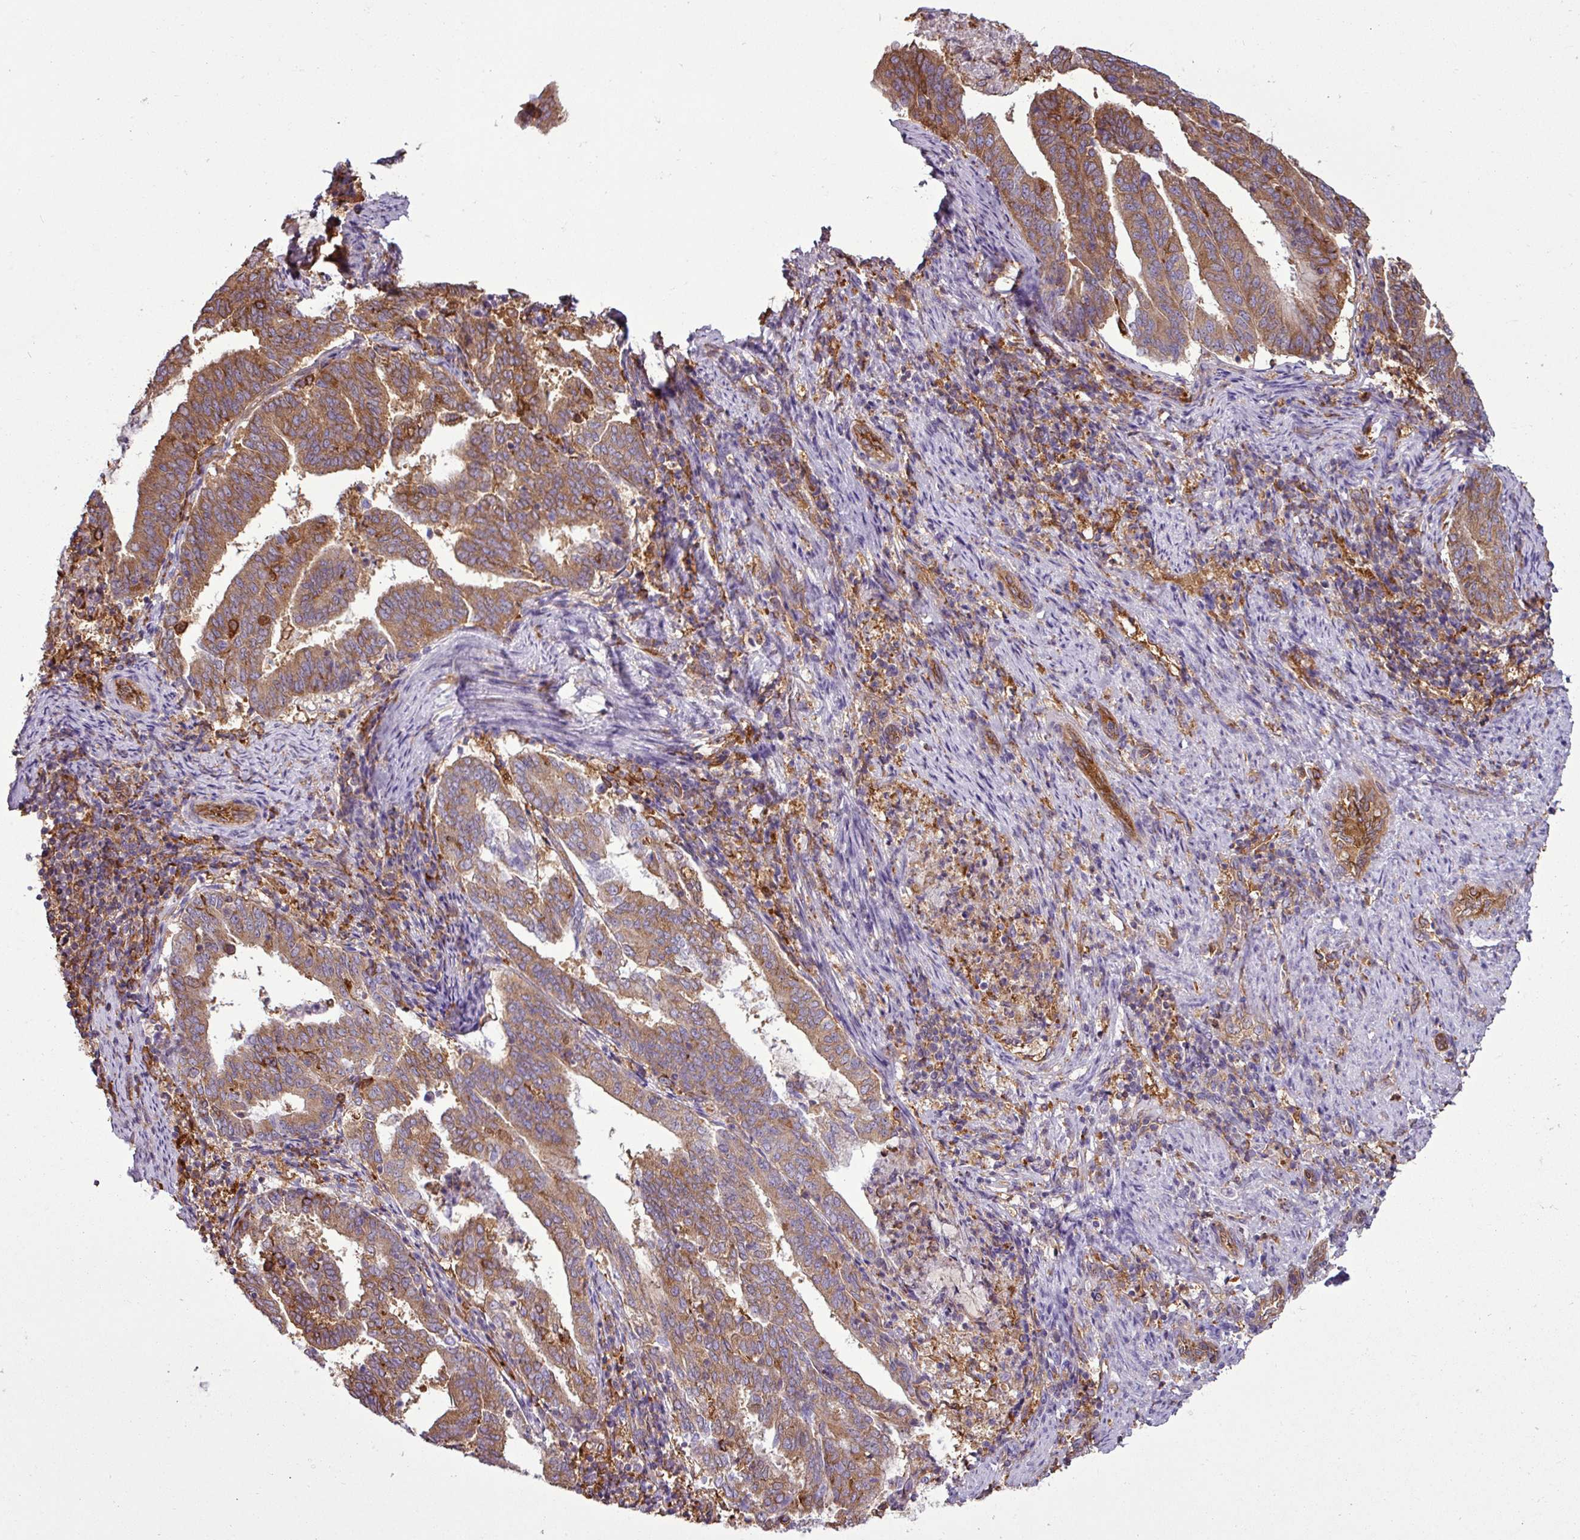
{"staining": {"intensity": "moderate", "quantity": ">75%", "location": "cytoplasmic/membranous"}, "tissue": "endometrial cancer", "cell_type": "Tumor cells", "image_type": "cancer", "snomed": [{"axis": "morphology", "description": "Adenocarcinoma, NOS"}, {"axis": "topography", "description": "Endometrium"}], "caption": "Immunohistochemical staining of adenocarcinoma (endometrial) shows medium levels of moderate cytoplasmic/membranous positivity in about >75% of tumor cells.", "gene": "PACSIN2", "patient": {"sex": "female", "age": 80}}